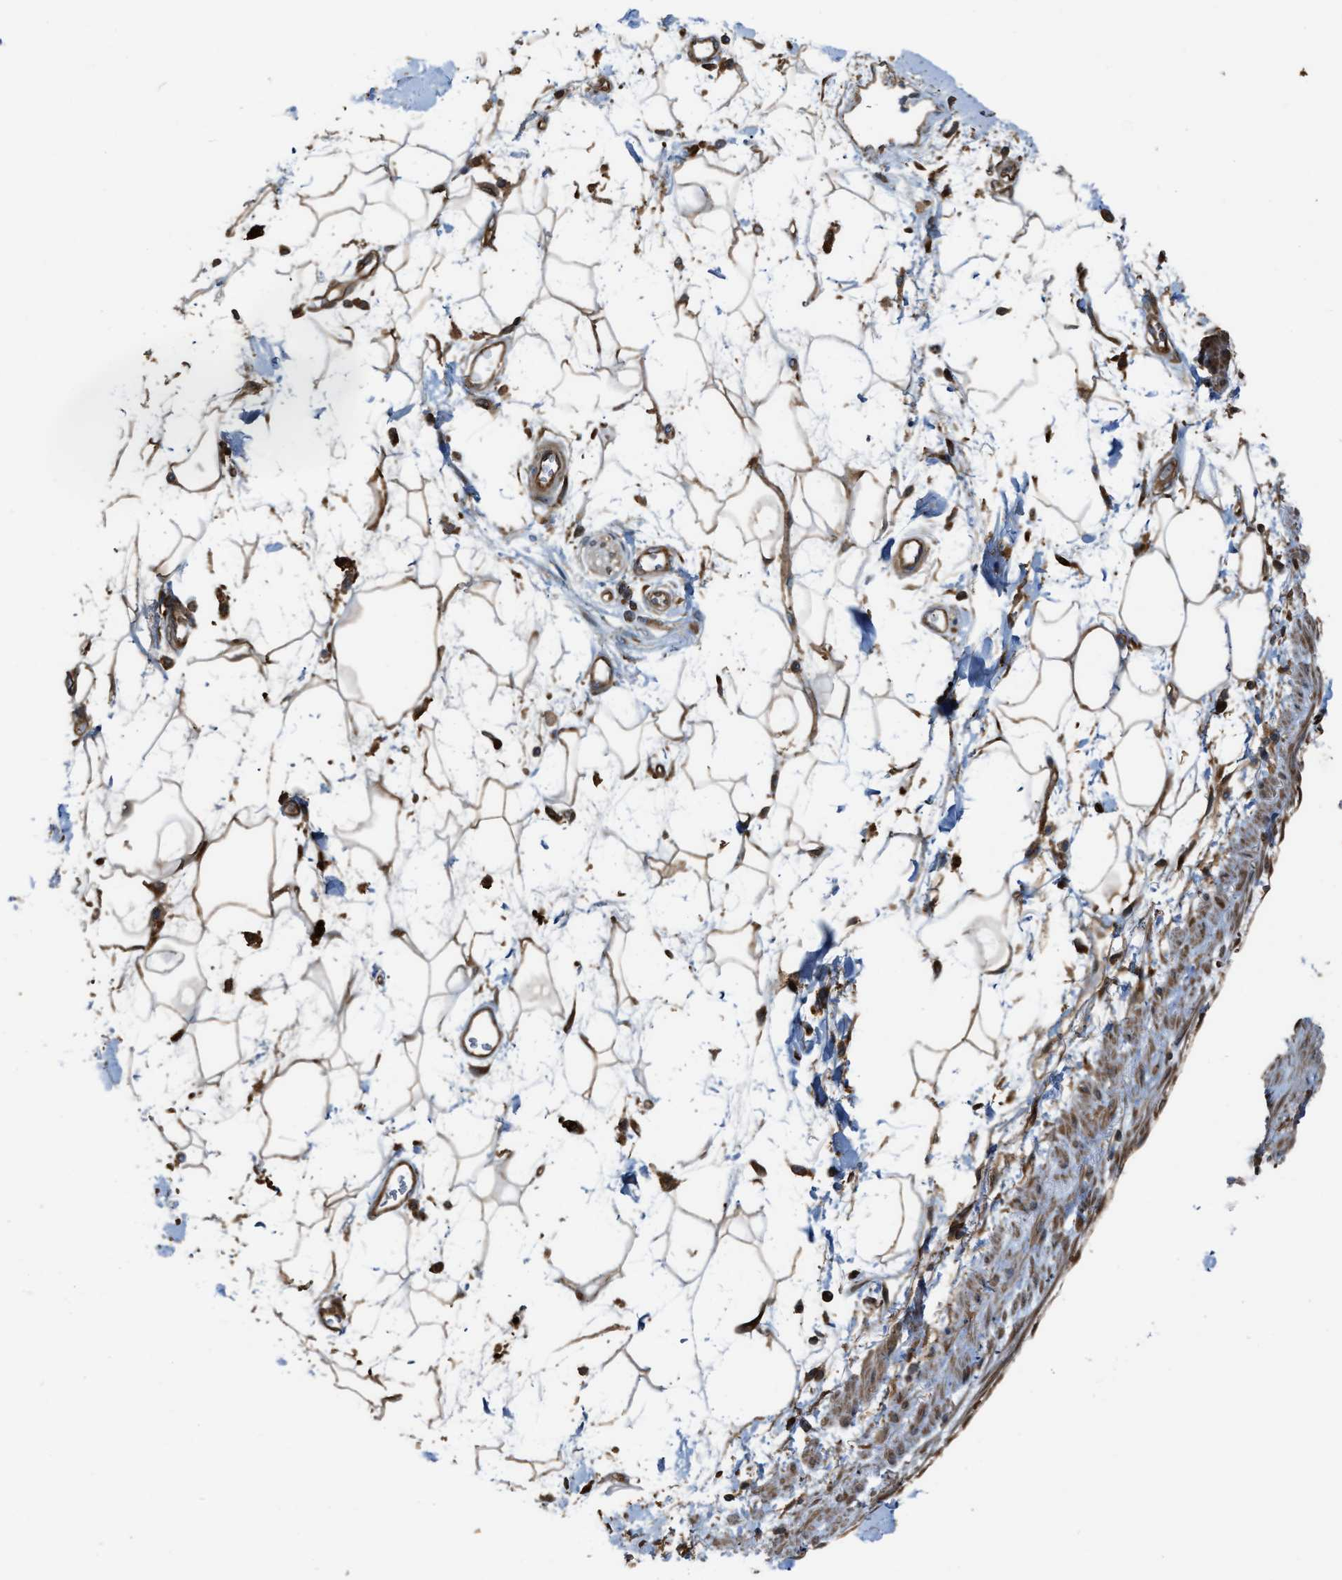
{"staining": {"intensity": "strong", "quantity": ">75%", "location": "cytoplasmic/membranous"}, "tissue": "adipose tissue", "cell_type": "Adipocytes", "image_type": "normal", "snomed": [{"axis": "morphology", "description": "Normal tissue, NOS"}, {"axis": "morphology", "description": "Adenocarcinoma, NOS"}, {"axis": "topography", "description": "Duodenum"}, {"axis": "topography", "description": "Peripheral nerve tissue"}], "caption": "Adipose tissue stained with a brown dye demonstrates strong cytoplasmic/membranous positive staining in about >75% of adipocytes.", "gene": "ATIC", "patient": {"sex": "female", "age": 60}}